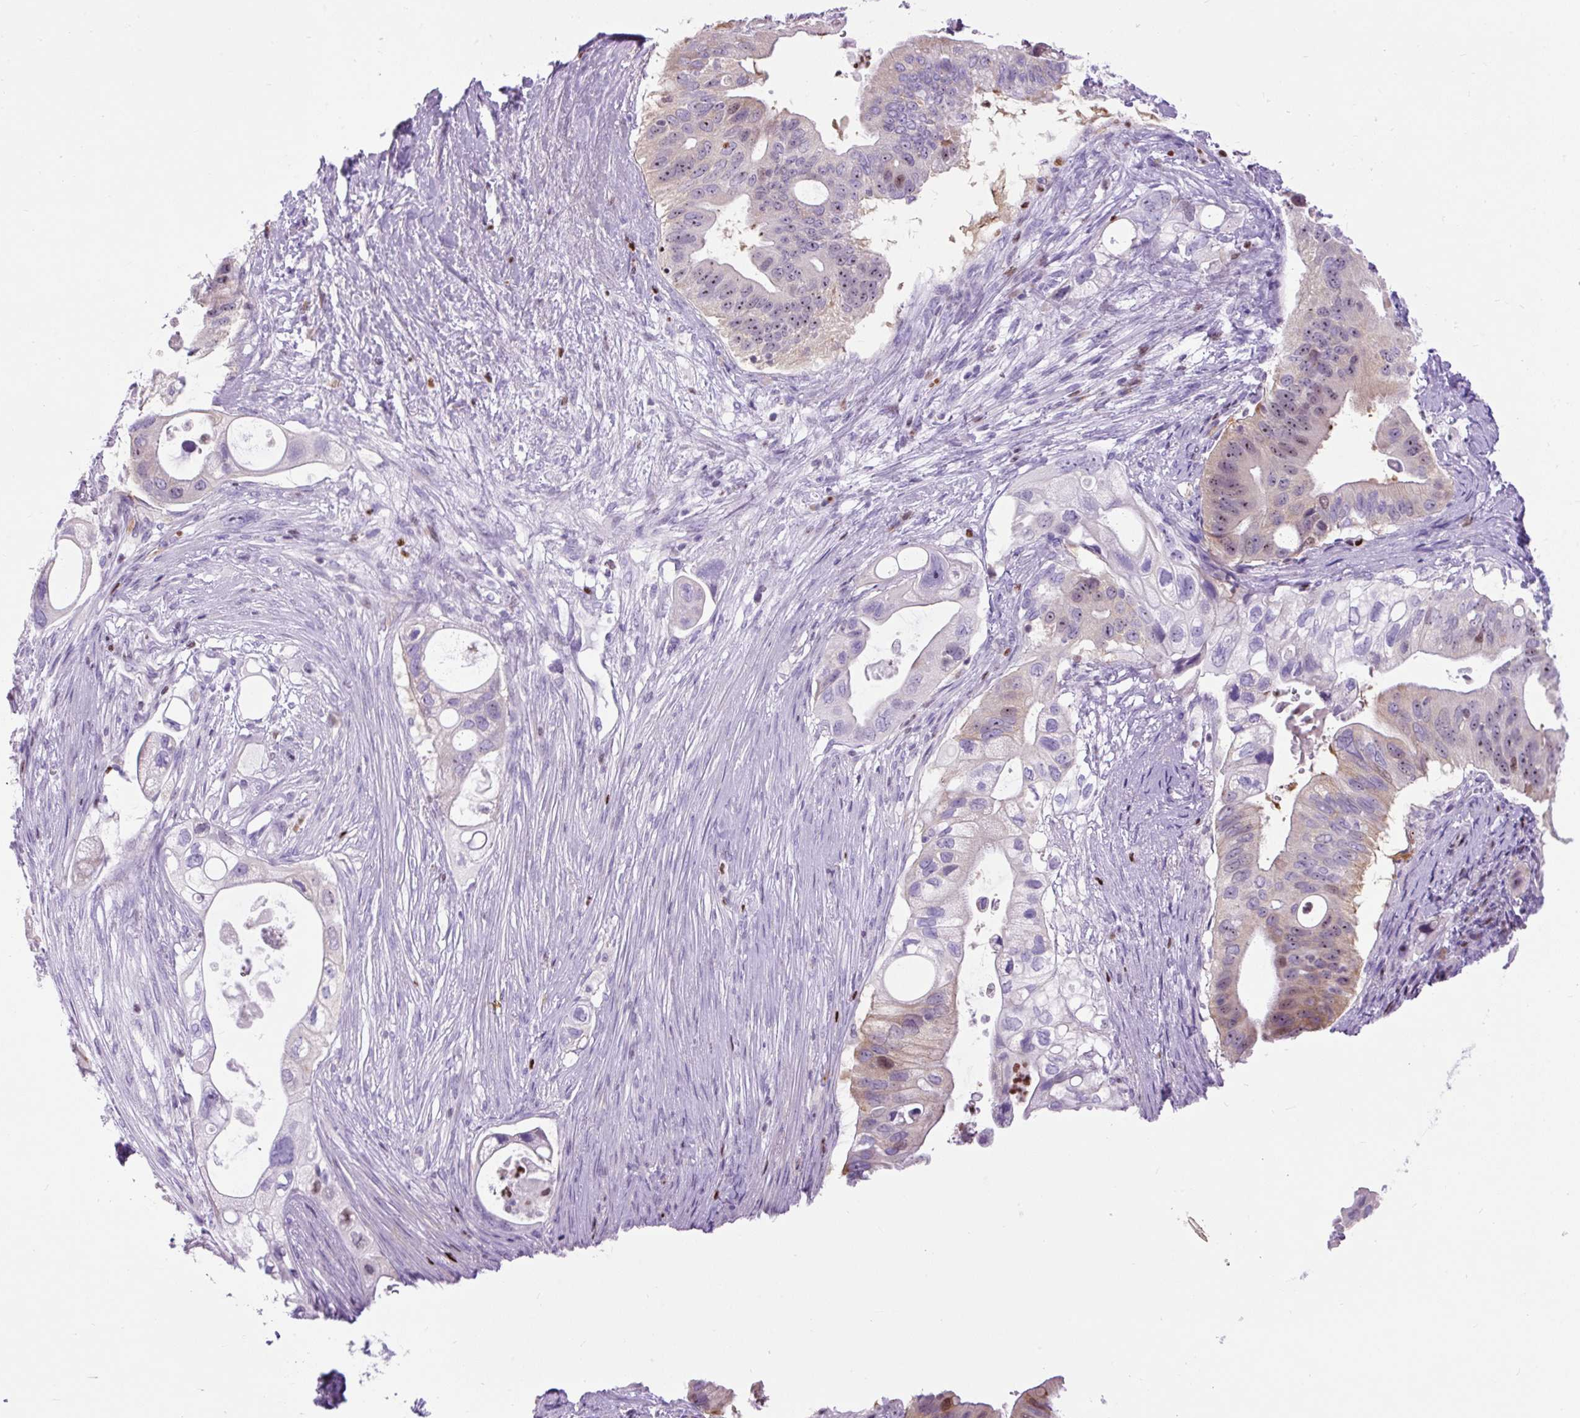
{"staining": {"intensity": "weak", "quantity": "<25%", "location": "nuclear"}, "tissue": "pancreatic cancer", "cell_type": "Tumor cells", "image_type": "cancer", "snomed": [{"axis": "morphology", "description": "Adenocarcinoma, NOS"}, {"axis": "topography", "description": "Pancreas"}], "caption": "This is an IHC photomicrograph of human pancreatic cancer. There is no staining in tumor cells.", "gene": "SPC24", "patient": {"sex": "female", "age": 72}}